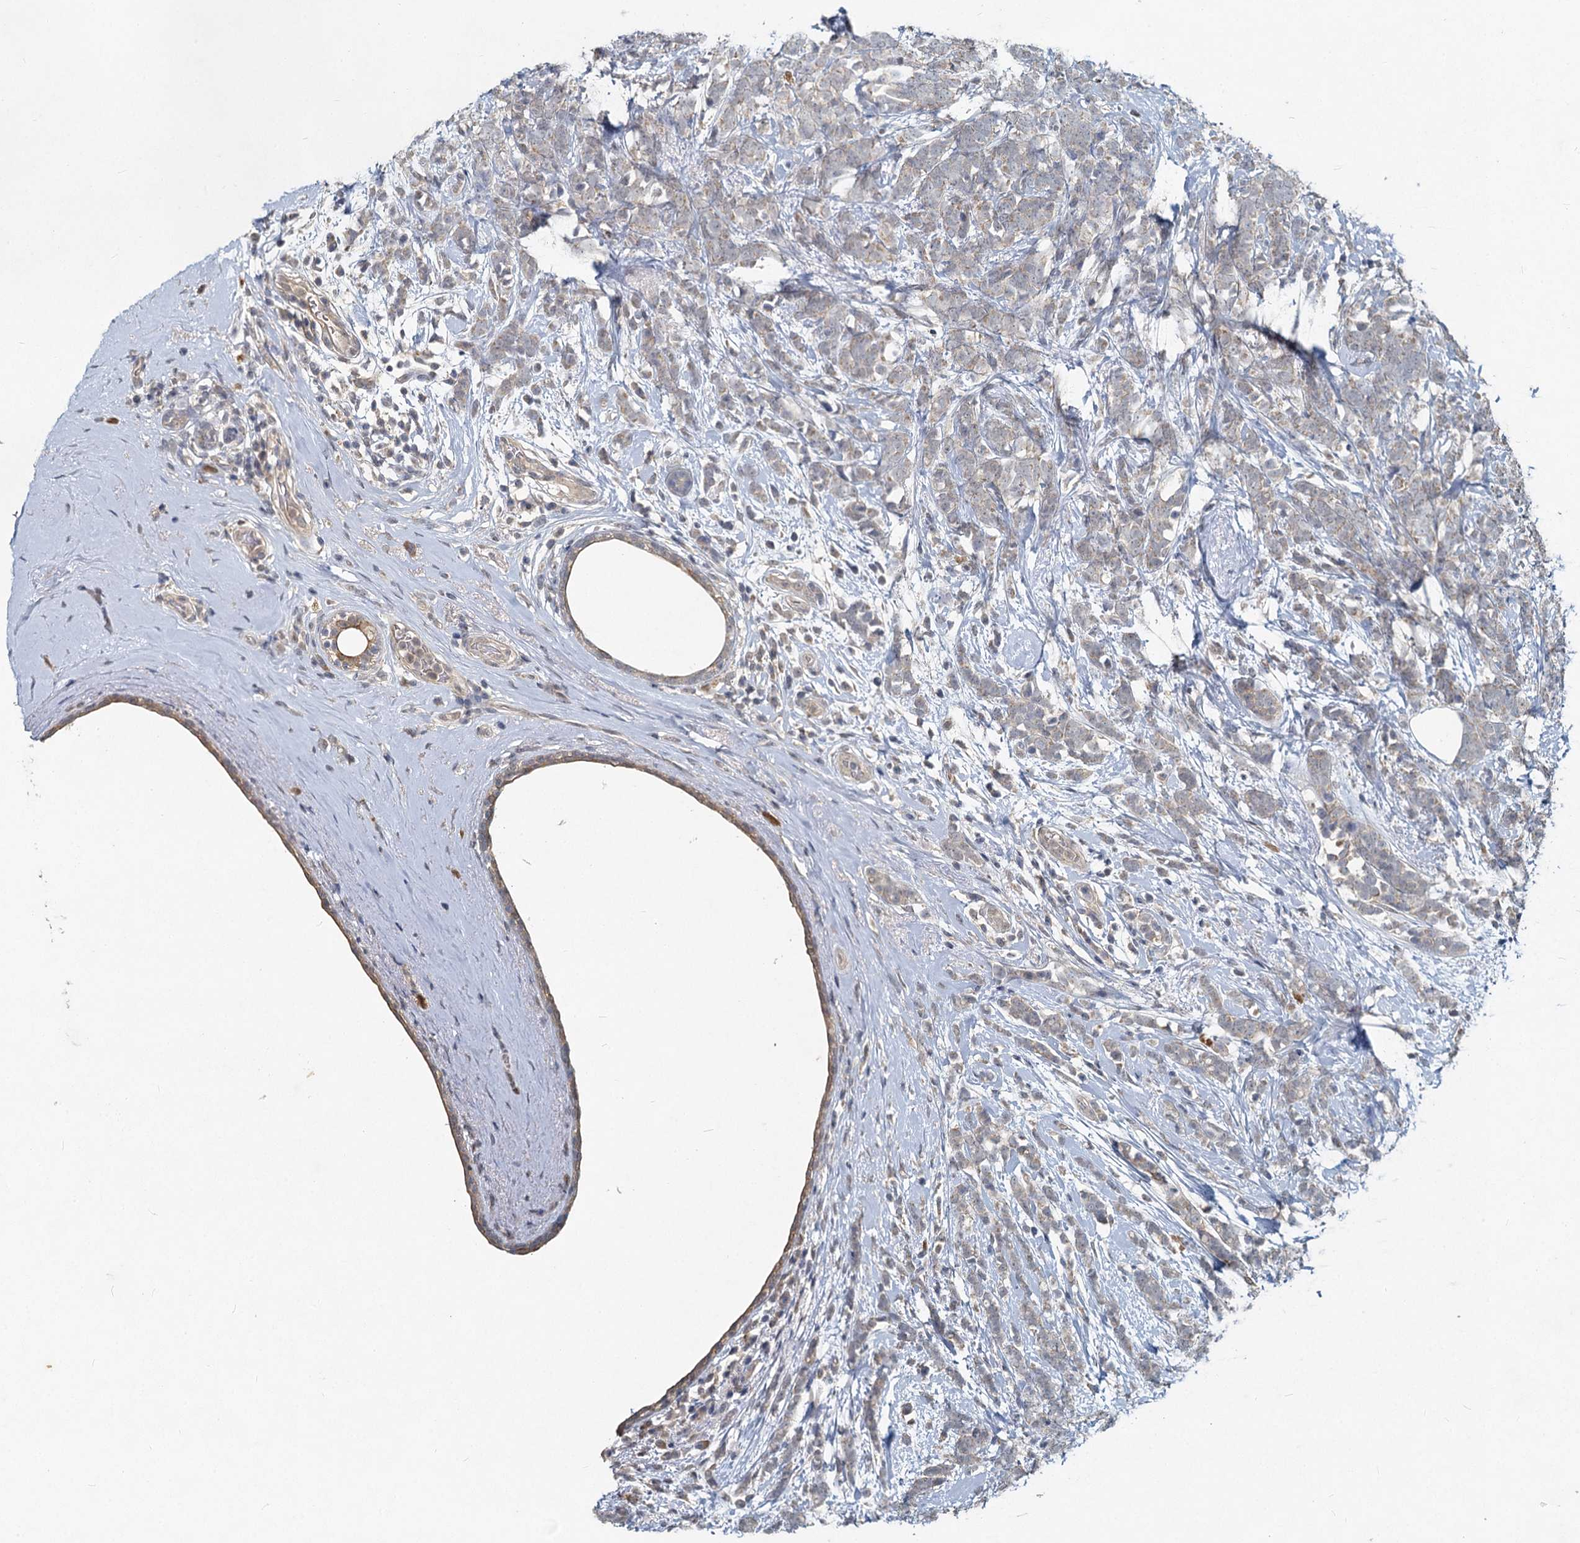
{"staining": {"intensity": "weak", "quantity": "<25%", "location": "cytoplasmic/membranous"}, "tissue": "breast cancer", "cell_type": "Tumor cells", "image_type": "cancer", "snomed": [{"axis": "morphology", "description": "Lobular carcinoma"}, {"axis": "topography", "description": "Breast"}], "caption": "An image of human breast cancer is negative for staining in tumor cells.", "gene": "HERC3", "patient": {"sex": "female", "age": 58}}